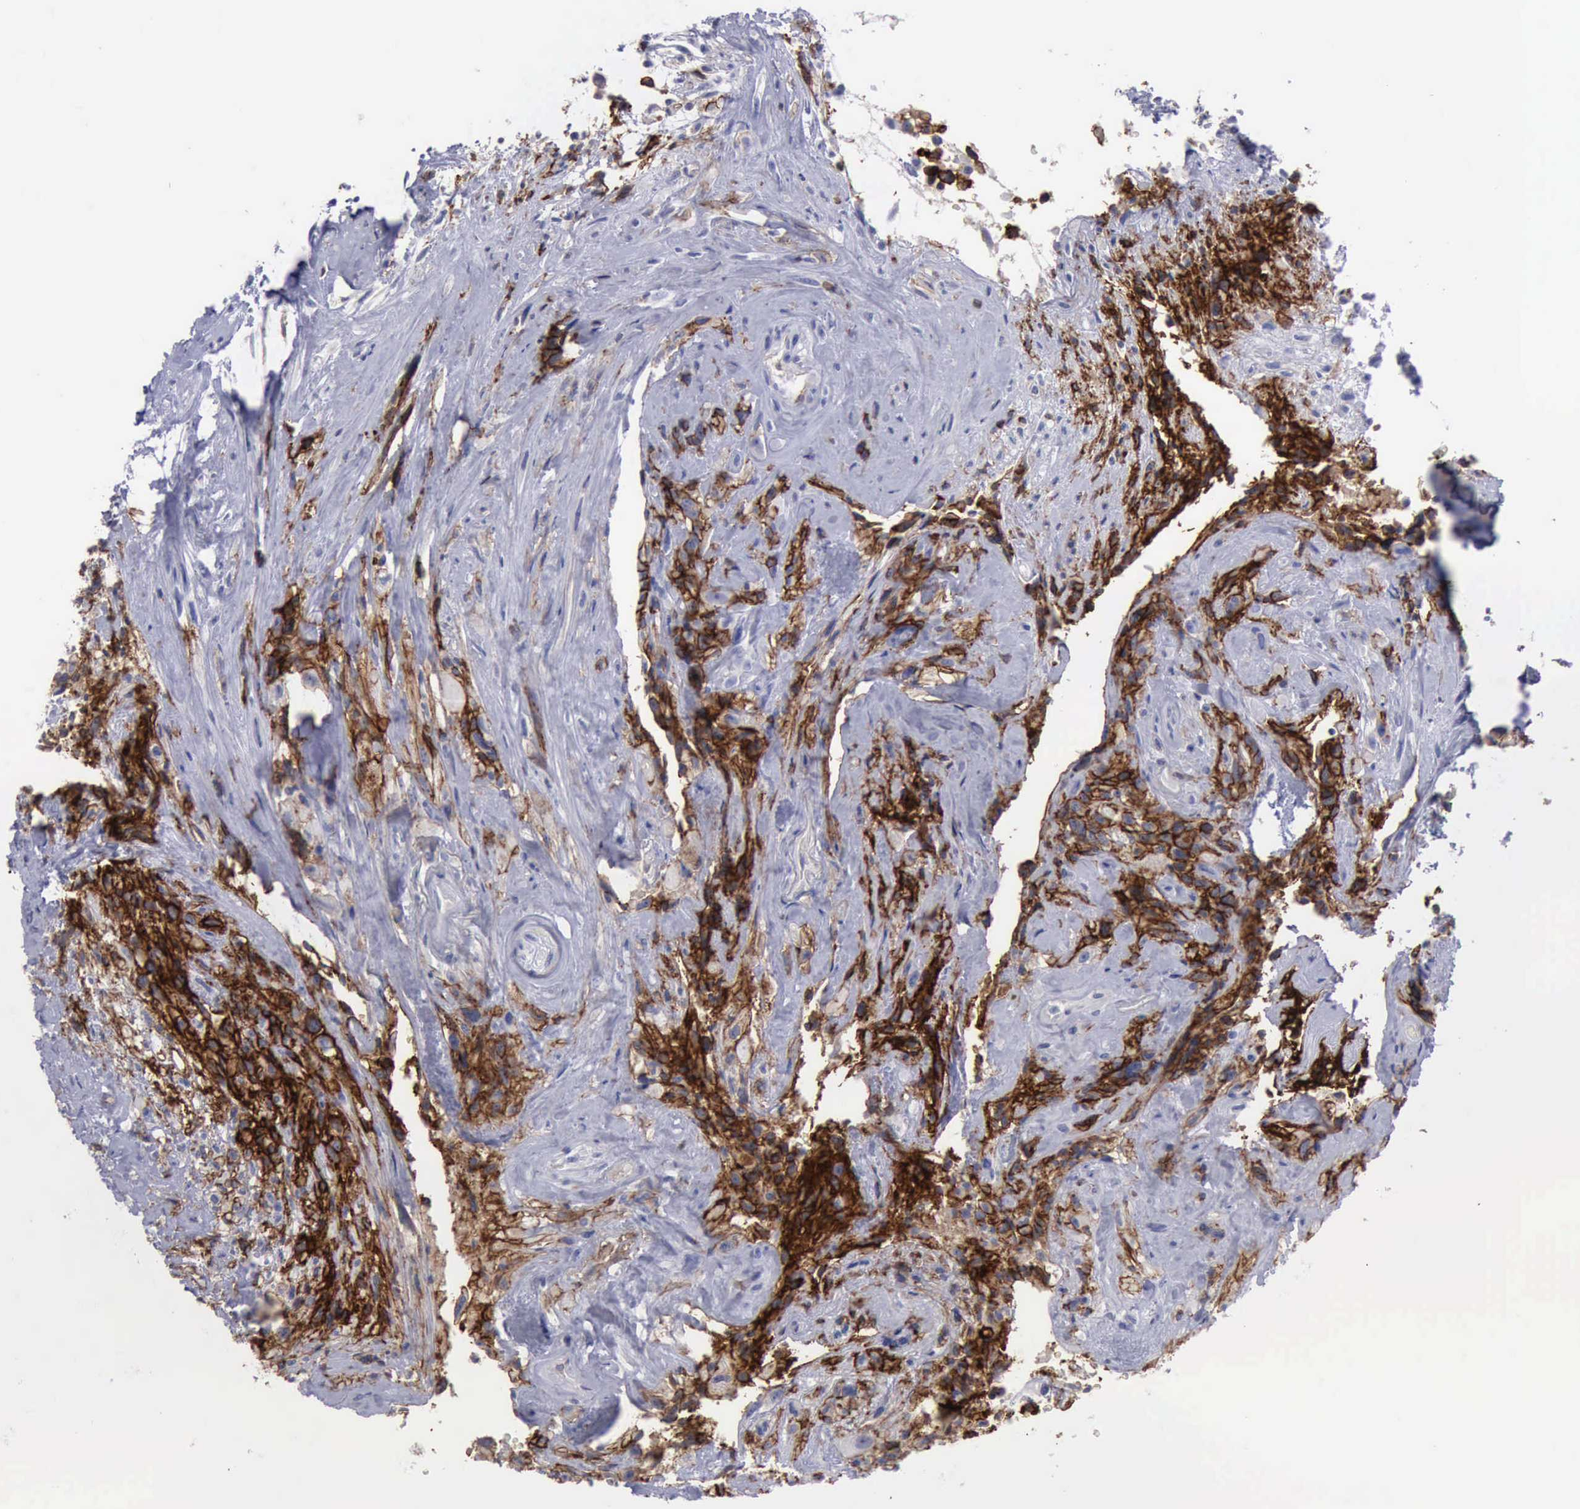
{"staining": {"intensity": "strong", "quantity": ">75%", "location": "cytoplasmic/membranous"}, "tissue": "glioma", "cell_type": "Tumor cells", "image_type": "cancer", "snomed": [{"axis": "morphology", "description": "Glioma, malignant, High grade"}, {"axis": "topography", "description": "Brain"}], "caption": "Protein staining shows strong cytoplasmic/membranous expression in about >75% of tumor cells in malignant glioma (high-grade).", "gene": "CDH2", "patient": {"sex": "male", "age": 48}}